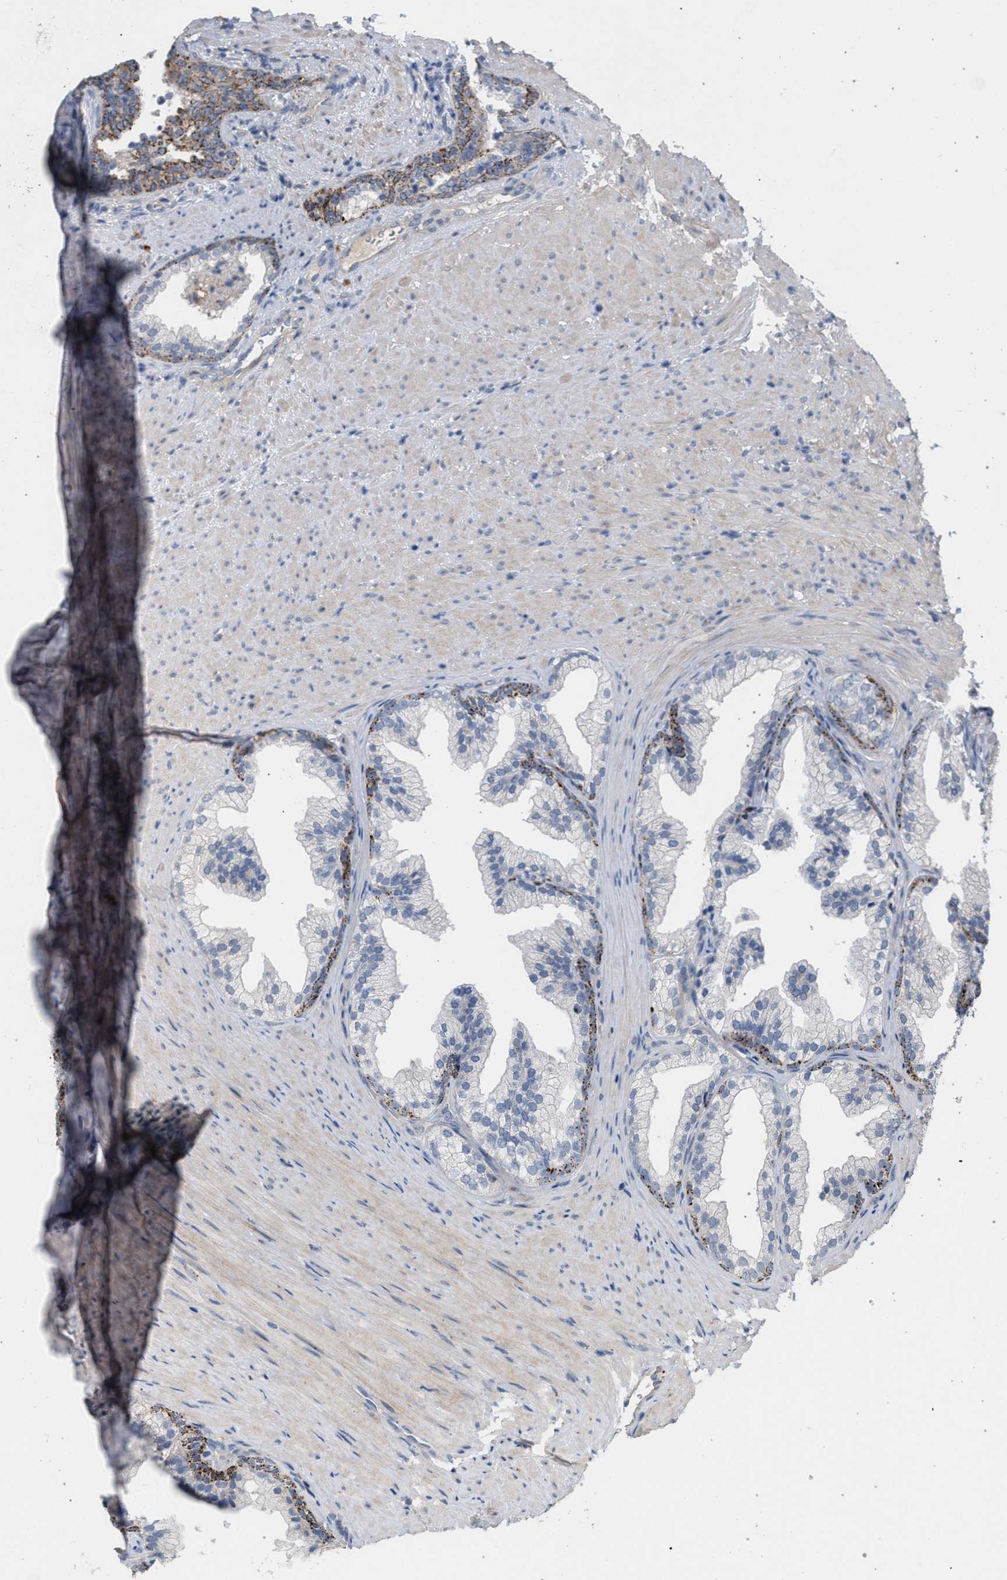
{"staining": {"intensity": "moderate", "quantity": "<25%", "location": "cytoplasmic/membranous"}, "tissue": "prostate", "cell_type": "Glandular cells", "image_type": "normal", "snomed": [{"axis": "morphology", "description": "Normal tissue, NOS"}, {"axis": "topography", "description": "Prostate"}], "caption": "Moderate cytoplasmic/membranous staining for a protein is present in about <25% of glandular cells of unremarkable prostate using immunohistochemistry (IHC).", "gene": "MAMDC2", "patient": {"sex": "male", "age": 76}}